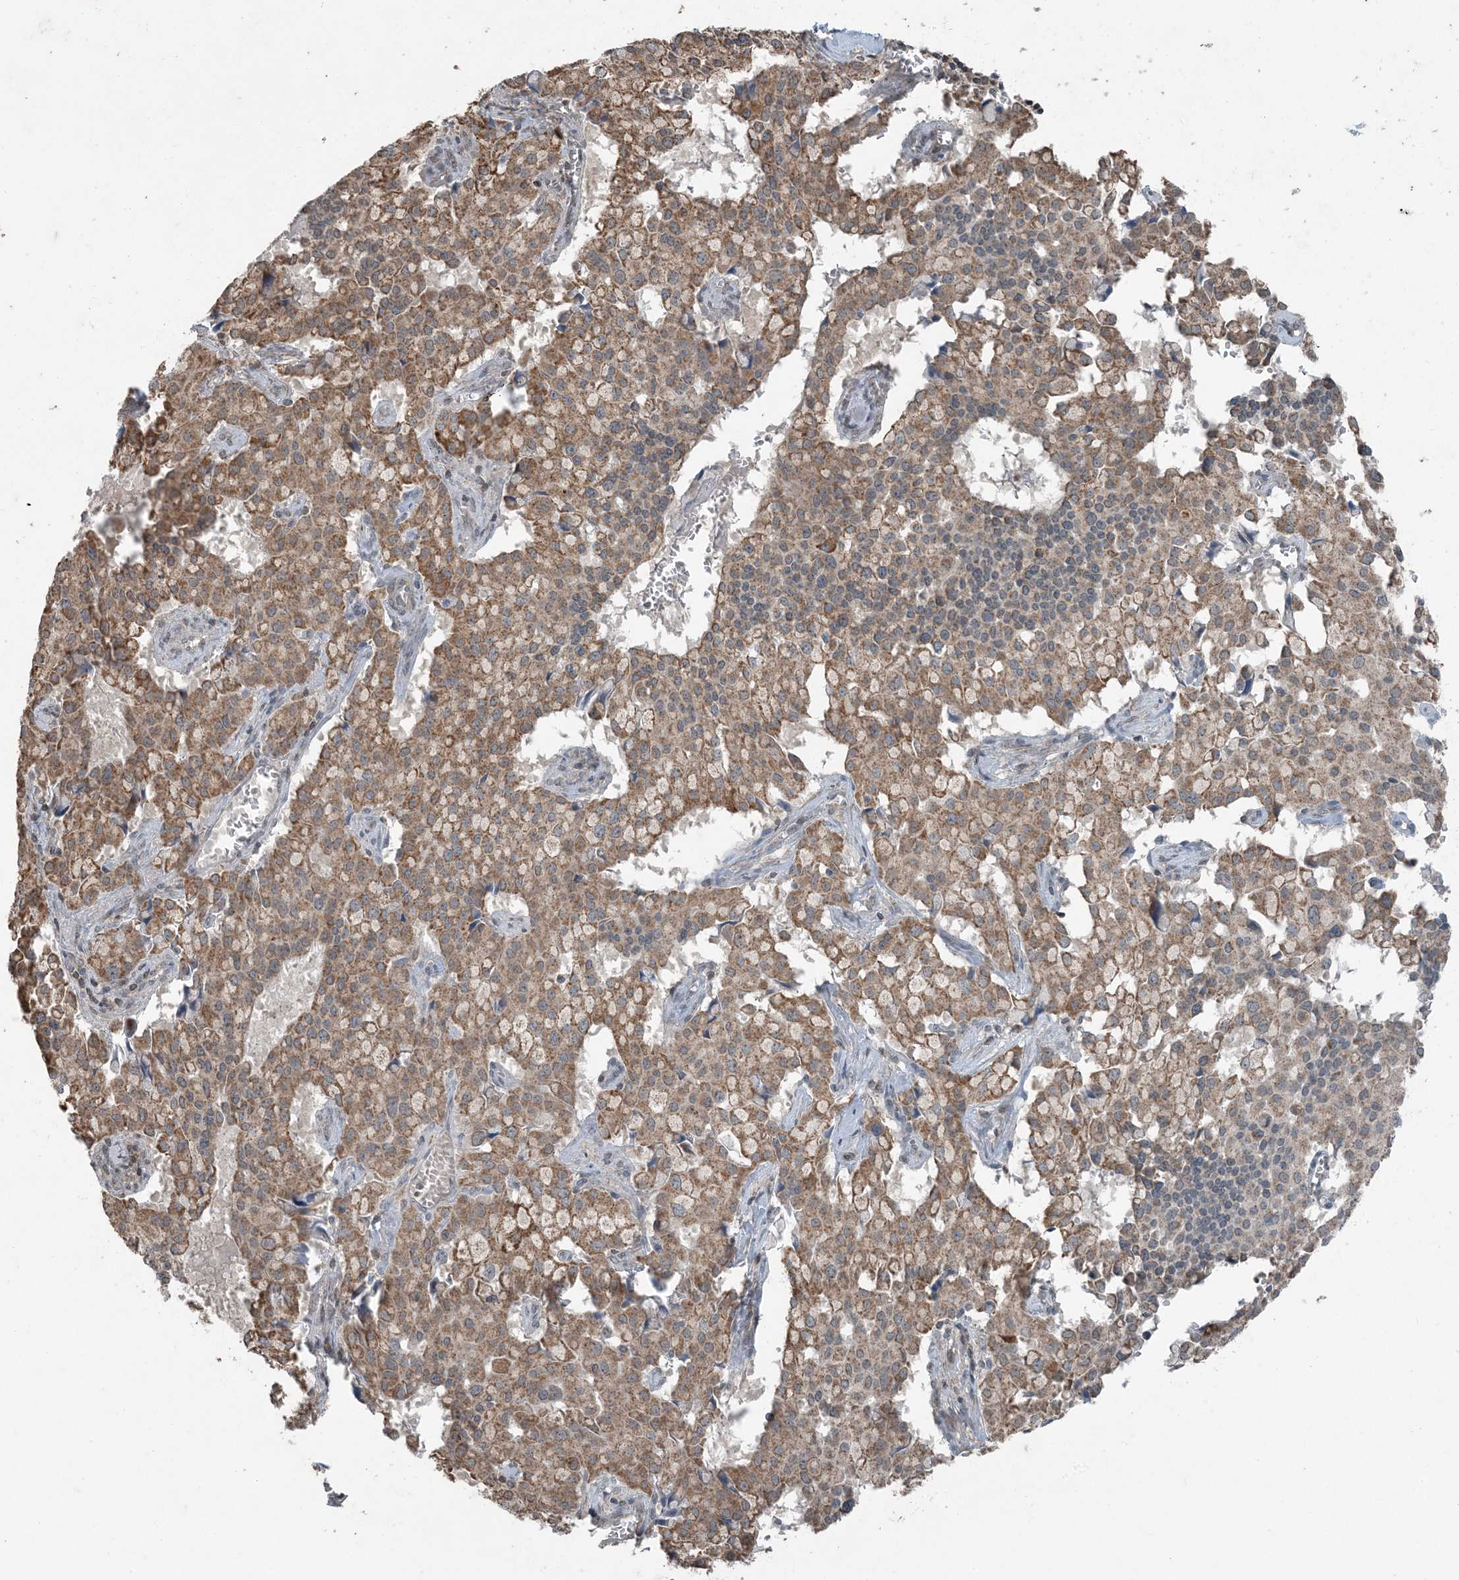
{"staining": {"intensity": "moderate", "quantity": ">75%", "location": "cytoplasmic/membranous"}, "tissue": "pancreatic cancer", "cell_type": "Tumor cells", "image_type": "cancer", "snomed": [{"axis": "morphology", "description": "Adenocarcinoma, NOS"}, {"axis": "topography", "description": "Pancreas"}], "caption": "Immunohistochemistry staining of pancreatic adenocarcinoma, which displays medium levels of moderate cytoplasmic/membranous staining in about >75% of tumor cells indicating moderate cytoplasmic/membranous protein positivity. The staining was performed using DAB (brown) for protein detection and nuclei were counterstained in hematoxylin (blue).", "gene": "GNL1", "patient": {"sex": "male", "age": 65}}